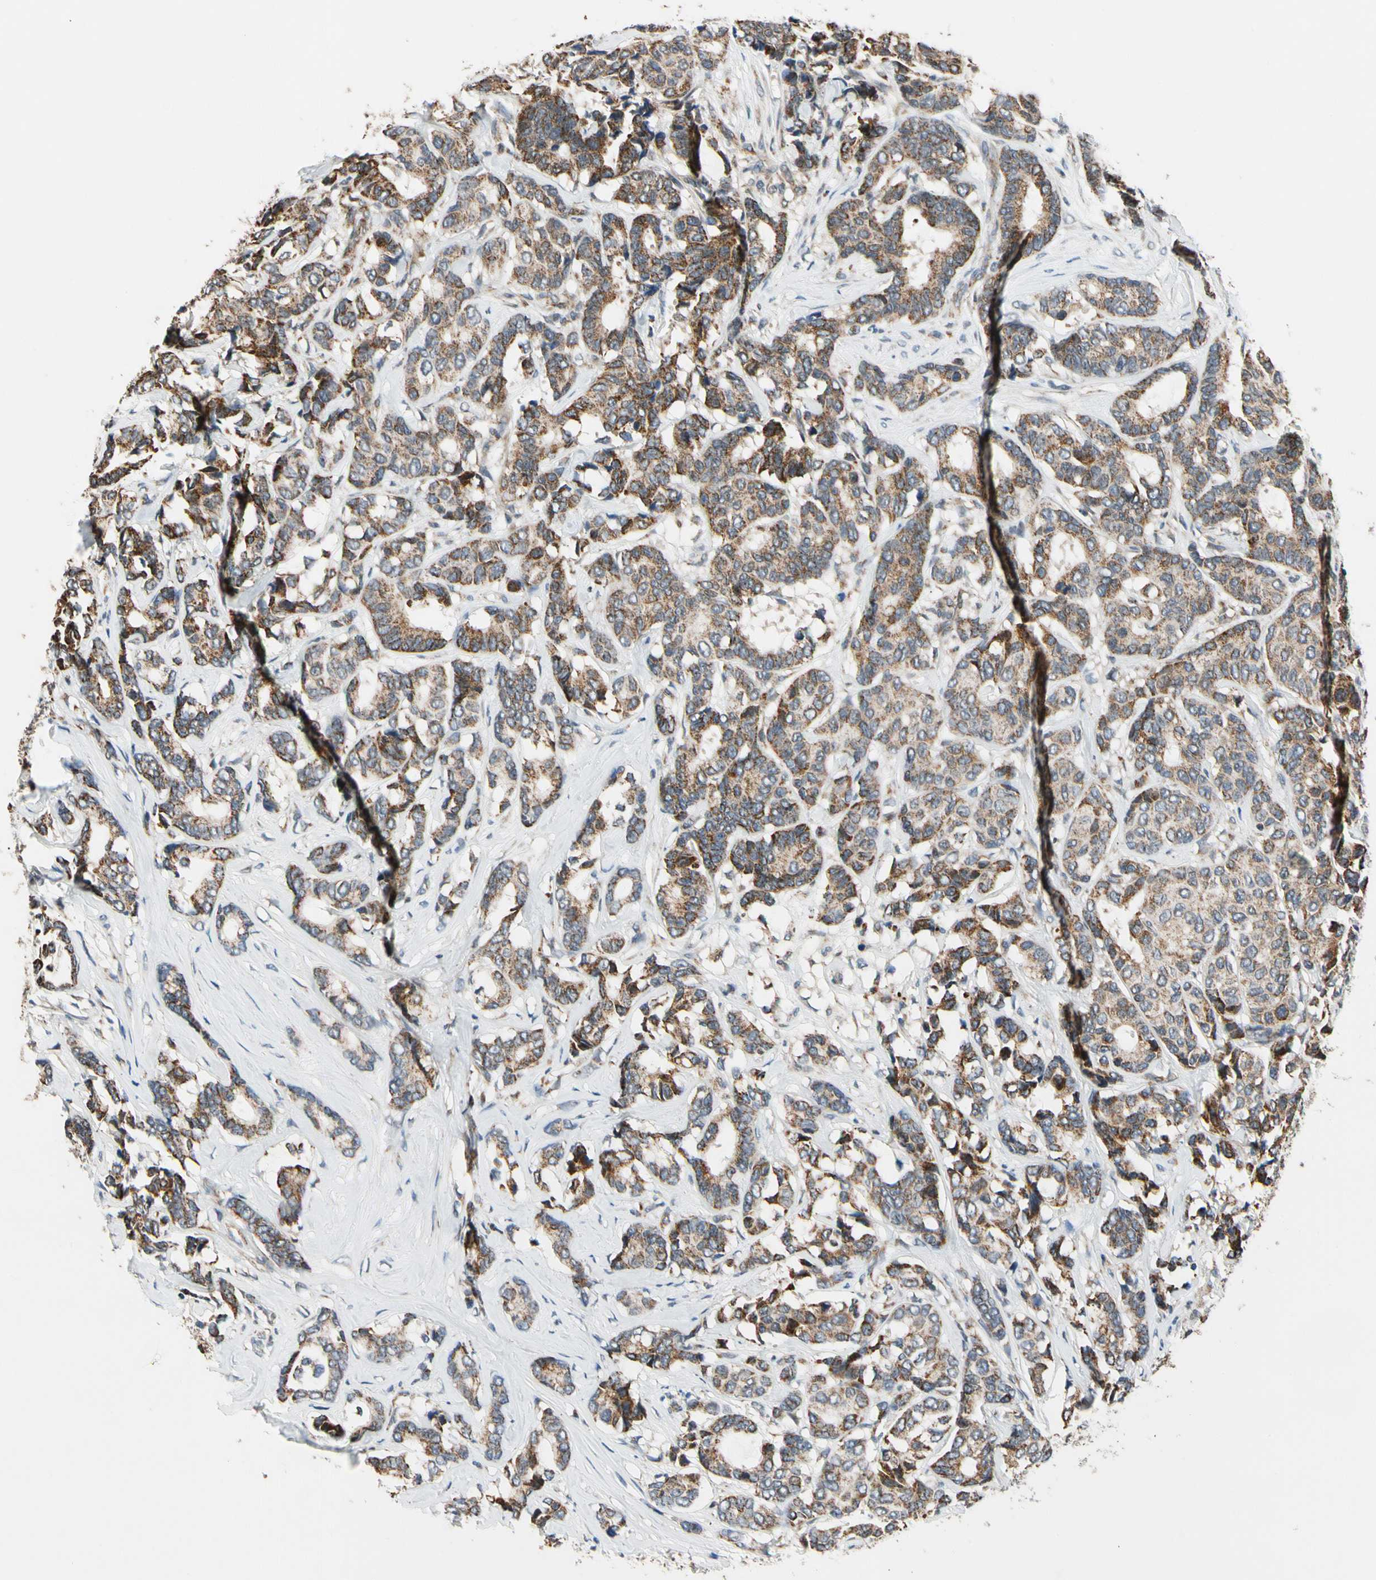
{"staining": {"intensity": "moderate", "quantity": ">75%", "location": "cytoplasmic/membranous"}, "tissue": "breast cancer", "cell_type": "Tumor cells", "image_type": "cancer", "snomed": [{"axis": "morphology", "description": "Duct carcinoma"}, {"axis": "topography", "description": "Breast"}], "caption": "High-magnification brightfield microscopy of invasive ductal carcinoma (breast) stained with DAB (3,3'-diaminobenzidine) (brown) and counterstained with hematoxylin (blue). tumor cells exhibit moderate cytoplasmic/membranous staining is present in approximately>75% of cells.", "gene": "KHDC4", "patient": {"sex": "female", "age": 87}}